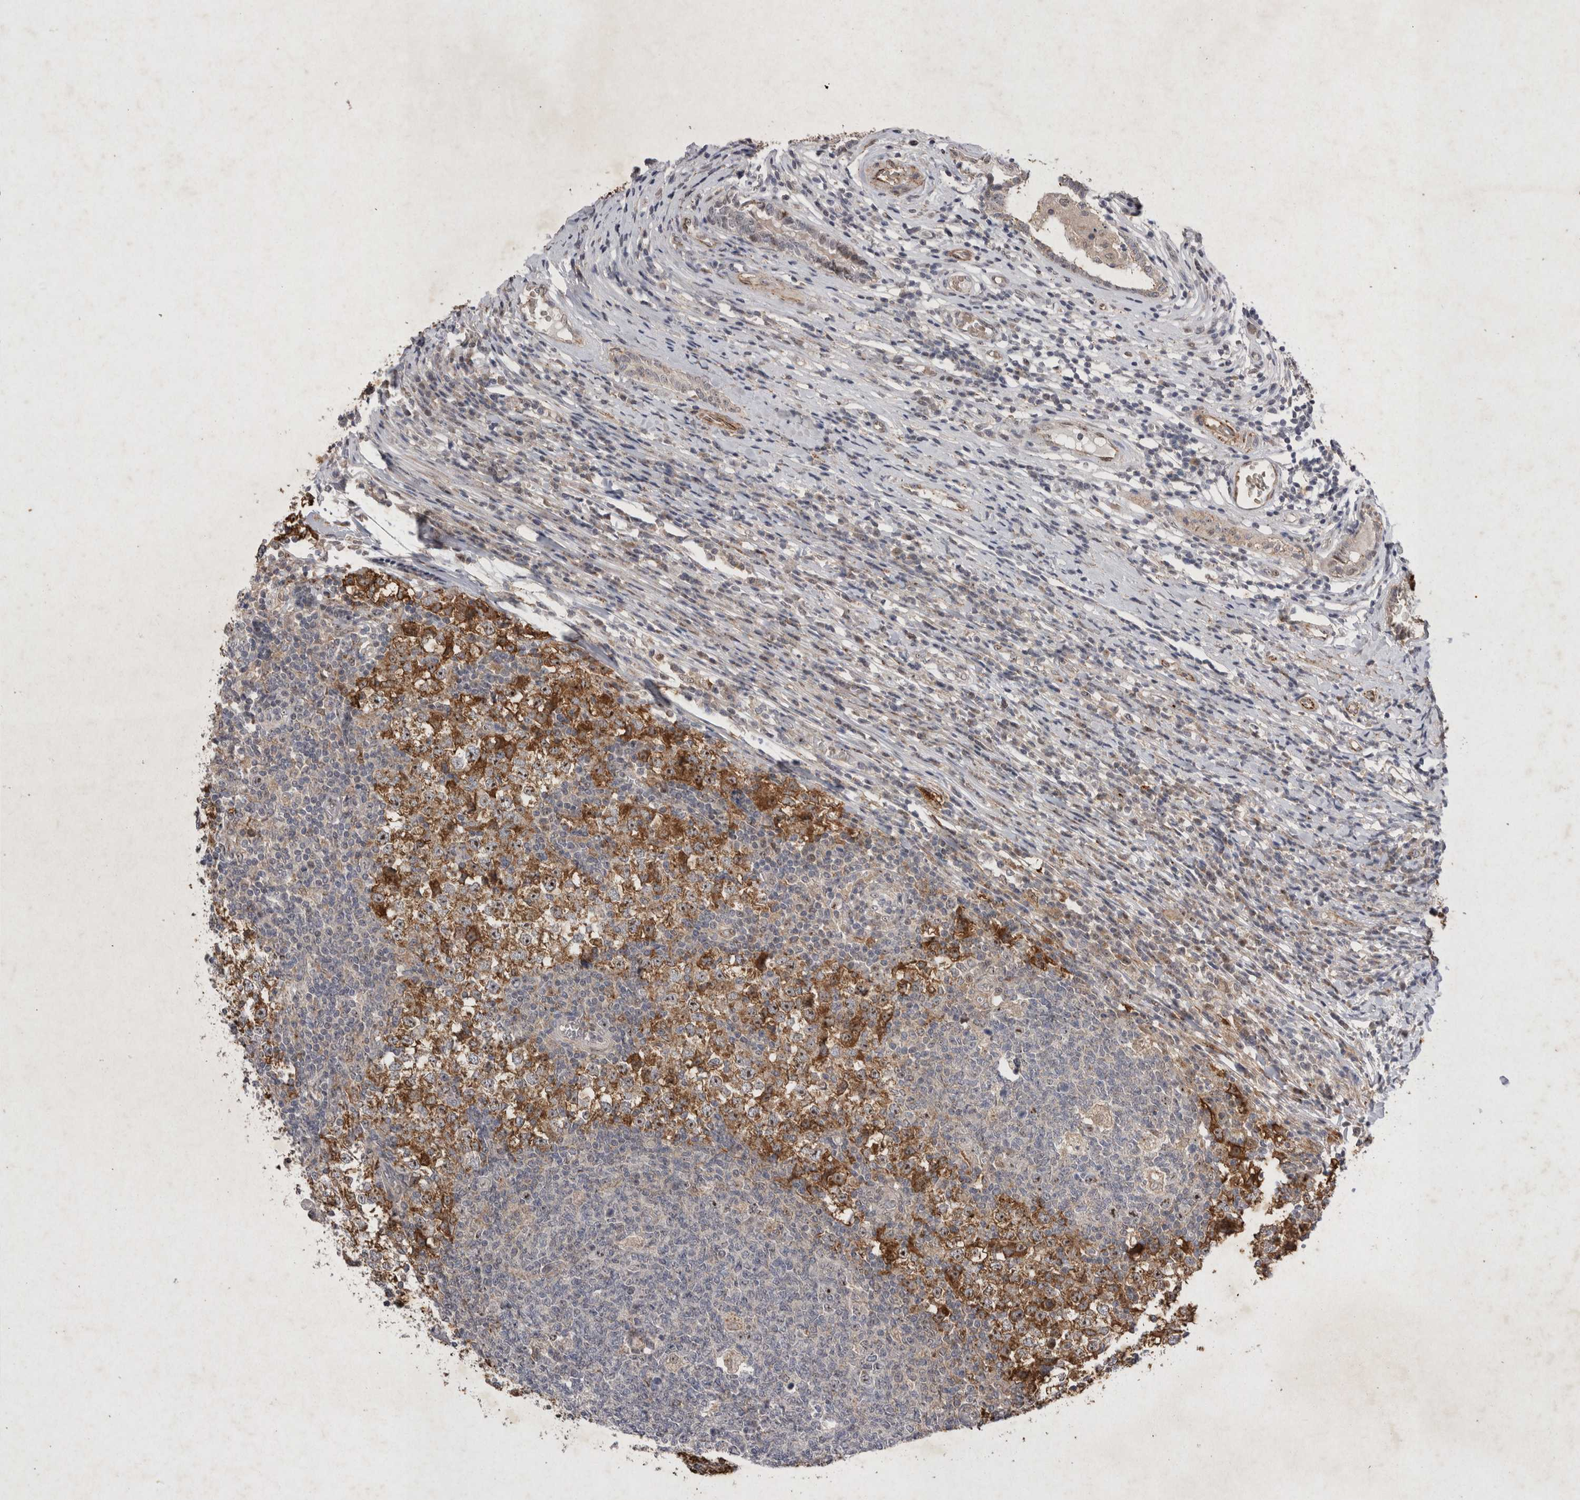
{"staining": {"intensity": "strong", "quantity": ">75%", "location": "cytoplasmic/membranous,nuclear"}, "tissue": "testis cancer", "cell_type": "Tumor cells", "image_type": "cancer", "snomed": [{"axis": "morphology", "description": "Seminoma, NOS"}, {"axis": "topography", "description": "Testis"}], "caption": "About >75% of tumor cells in human seminoma (testis) exhibit strong cytoplasmic/membranous and nuclear protein expression as visualized by brown immunohistochemical staining.", "gene": "STK11", "patient": {"sex": "male", "age": 65}}